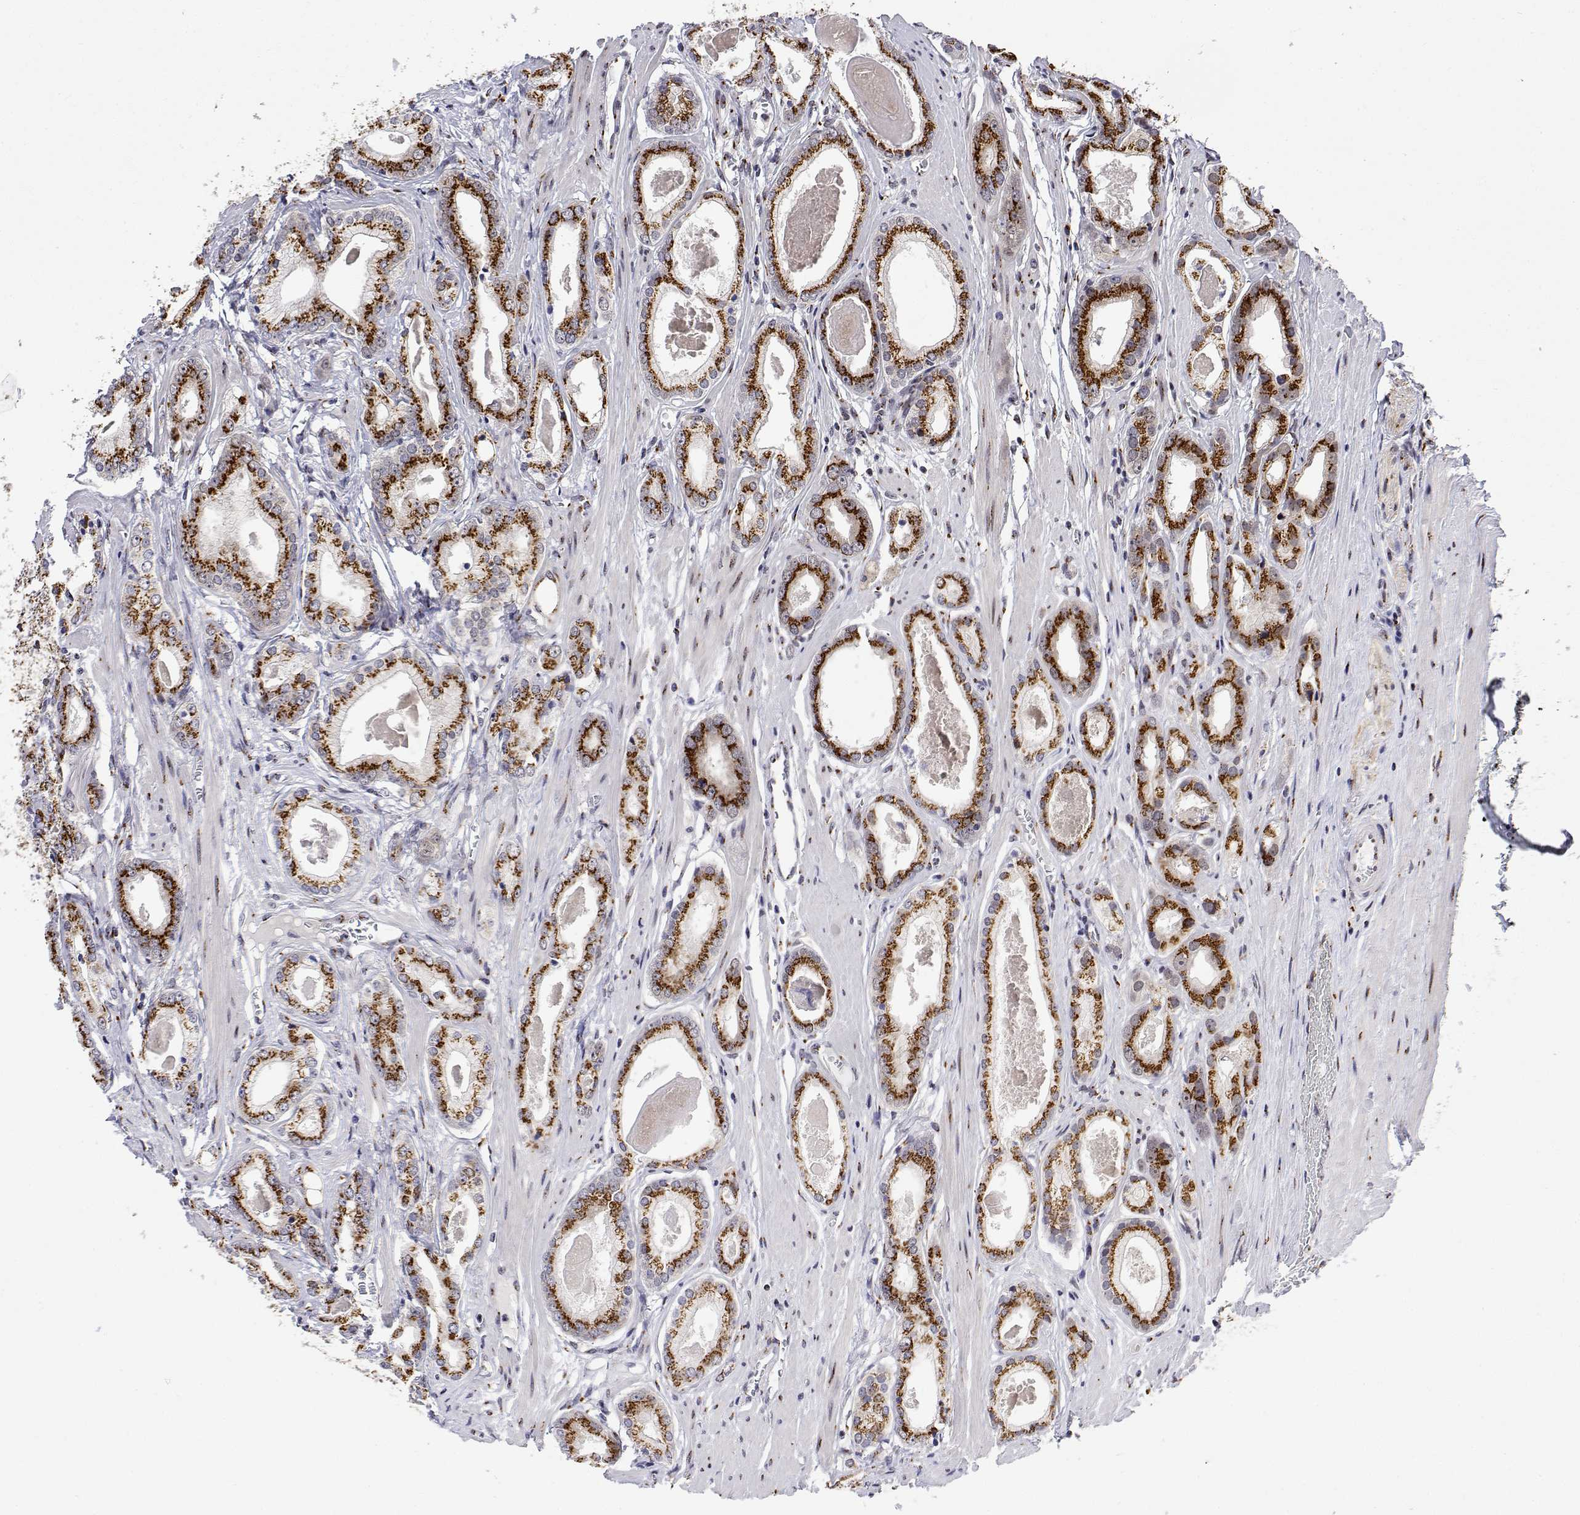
{"staining": {"intensity": "strong", "quantity": ">75%", "location": "cytoplasmic/membranous"}, "tissue": "prostate cancer", "cell_type": "Tumor cells", "image_type": "cancer", "snomed": [{"axis": "morphology", "description": "Adenocarcinoma, NOS"}, {"axis": "morphology", "description": "Adenocarcinoma, Low grade"}, {"axis": "topography", "description": "Prostate"}], "caption": "An immunohistochemistry image of neoplastic tissue is shown. Protein staining in brown labels strong cytoplasmic/membranous positivity in prostate adenocarcinoma within tumor cells. The protein is shown in brown color, while the nuclei are stained blue.", "gene": "YIPF3", "patient": {"sex": "male", "age": 64}}